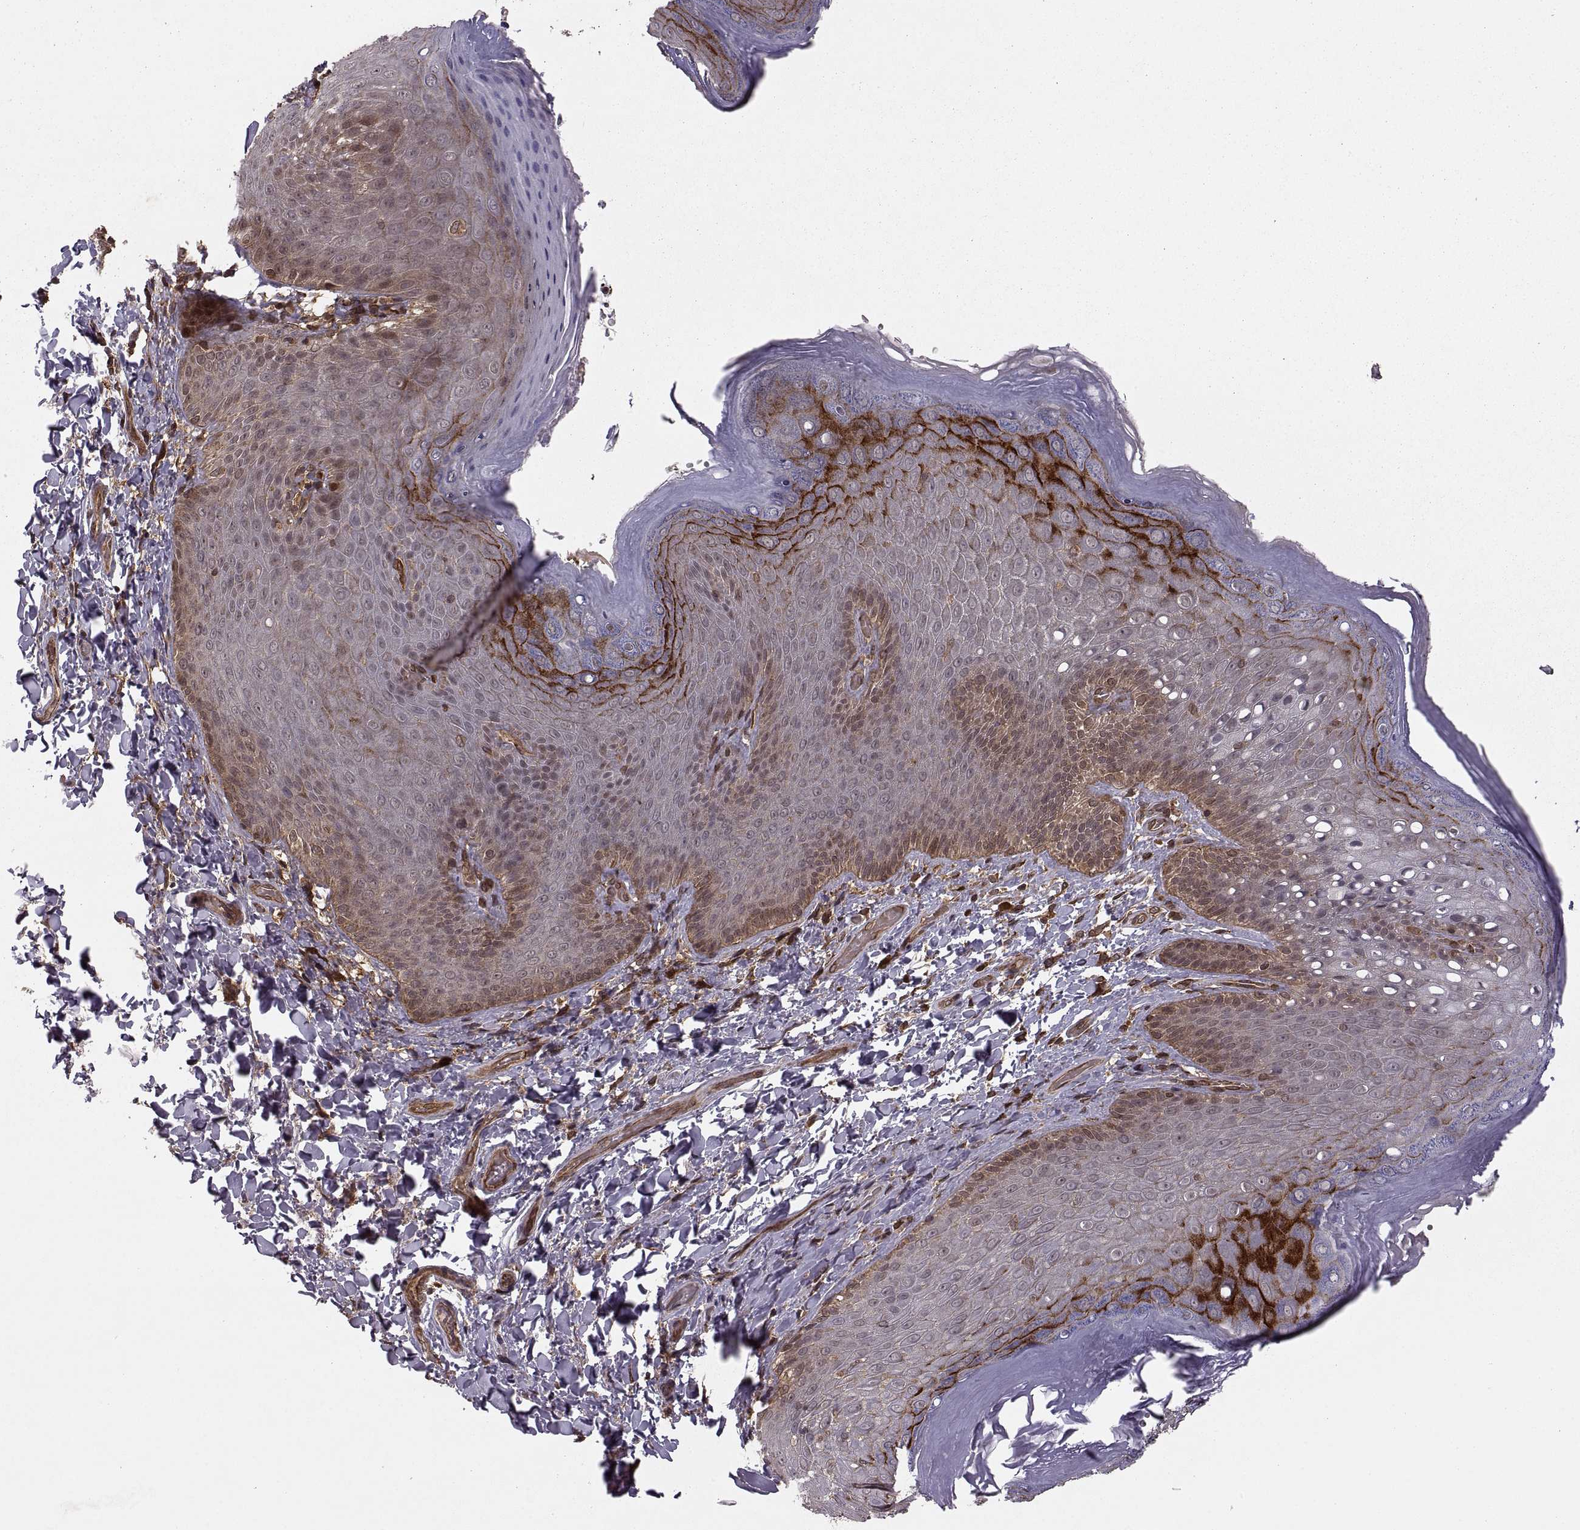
{"staining": {"intensity": "strong", "quantity": "<25%", "location": "cytoplasmic/membranous"}, "tissue": "skin", "cell_type": "Epidermal cells", "image_type": "normal", "snomed": [{"axis": "morphology", "description": "Normal tissue, NOS"}, {"axis": "topography", "description": "Anal"}], "caption": "Strong cytoplasmic/membranous protein staining is identified in about <25% of epidermal cells in skin. (IHC, brightfield microscopy, high magnification).", "gene": "DEDD", "patient": {"sex": "male", "age": 53}}